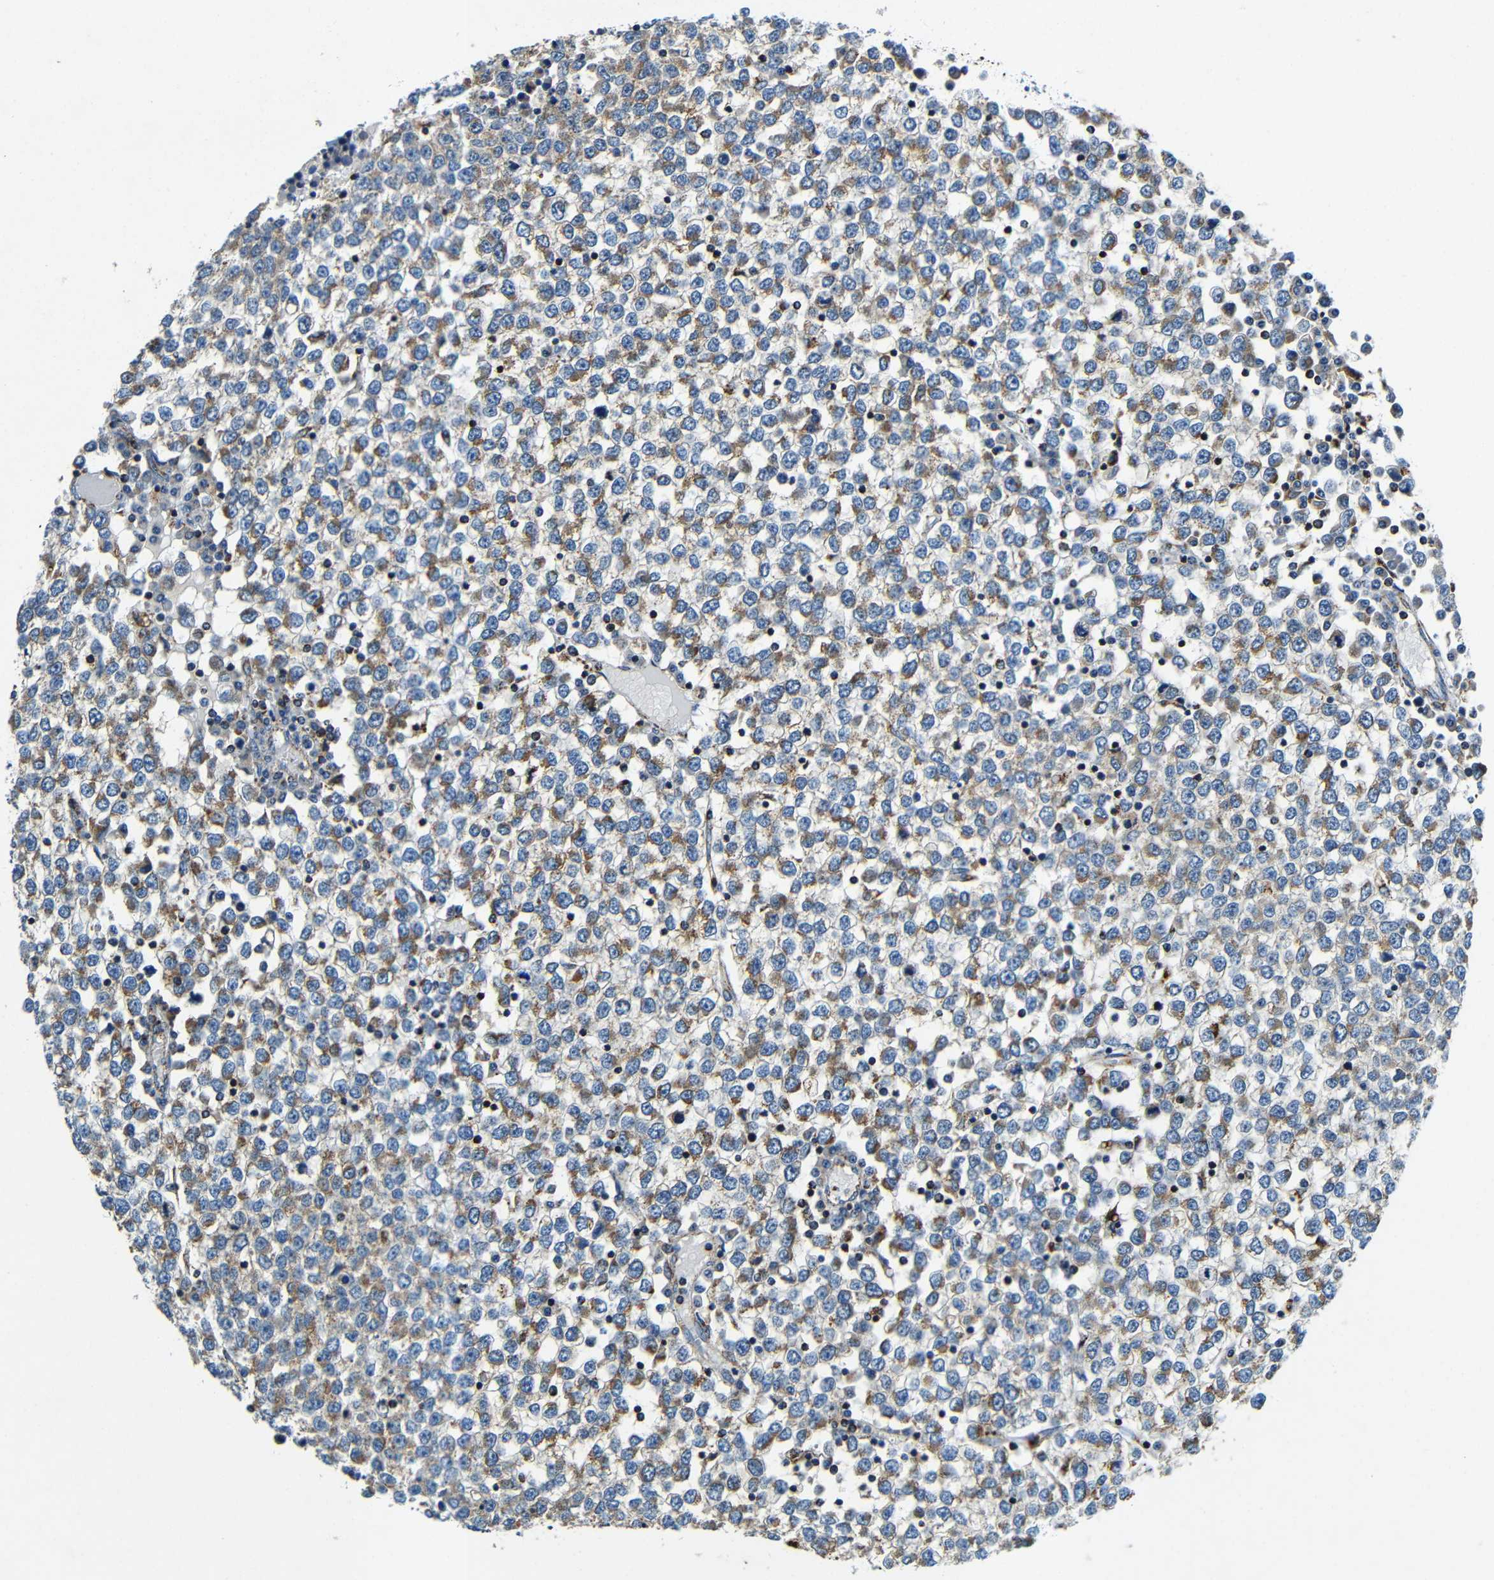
{"staining": {"intensity": "moderate", "quantity": ">75%", "location": "cytoplasmic/membranous"}, "tissue": "testis cancer", "cell_type": "Tumor cells", "image_type": "cancer", "snomed": [{"axis": "morphology", "description": "Seminoma, NOS"}, {"axis": "topography", "description": "Testis"}], "caption": "Seminoma (testis) tissue displays moderate cytoplasmic/membranous positivity in about >75% of tumor cells", "gene": "GALNT18", "patient": {"sex": "male", "age": 65}}